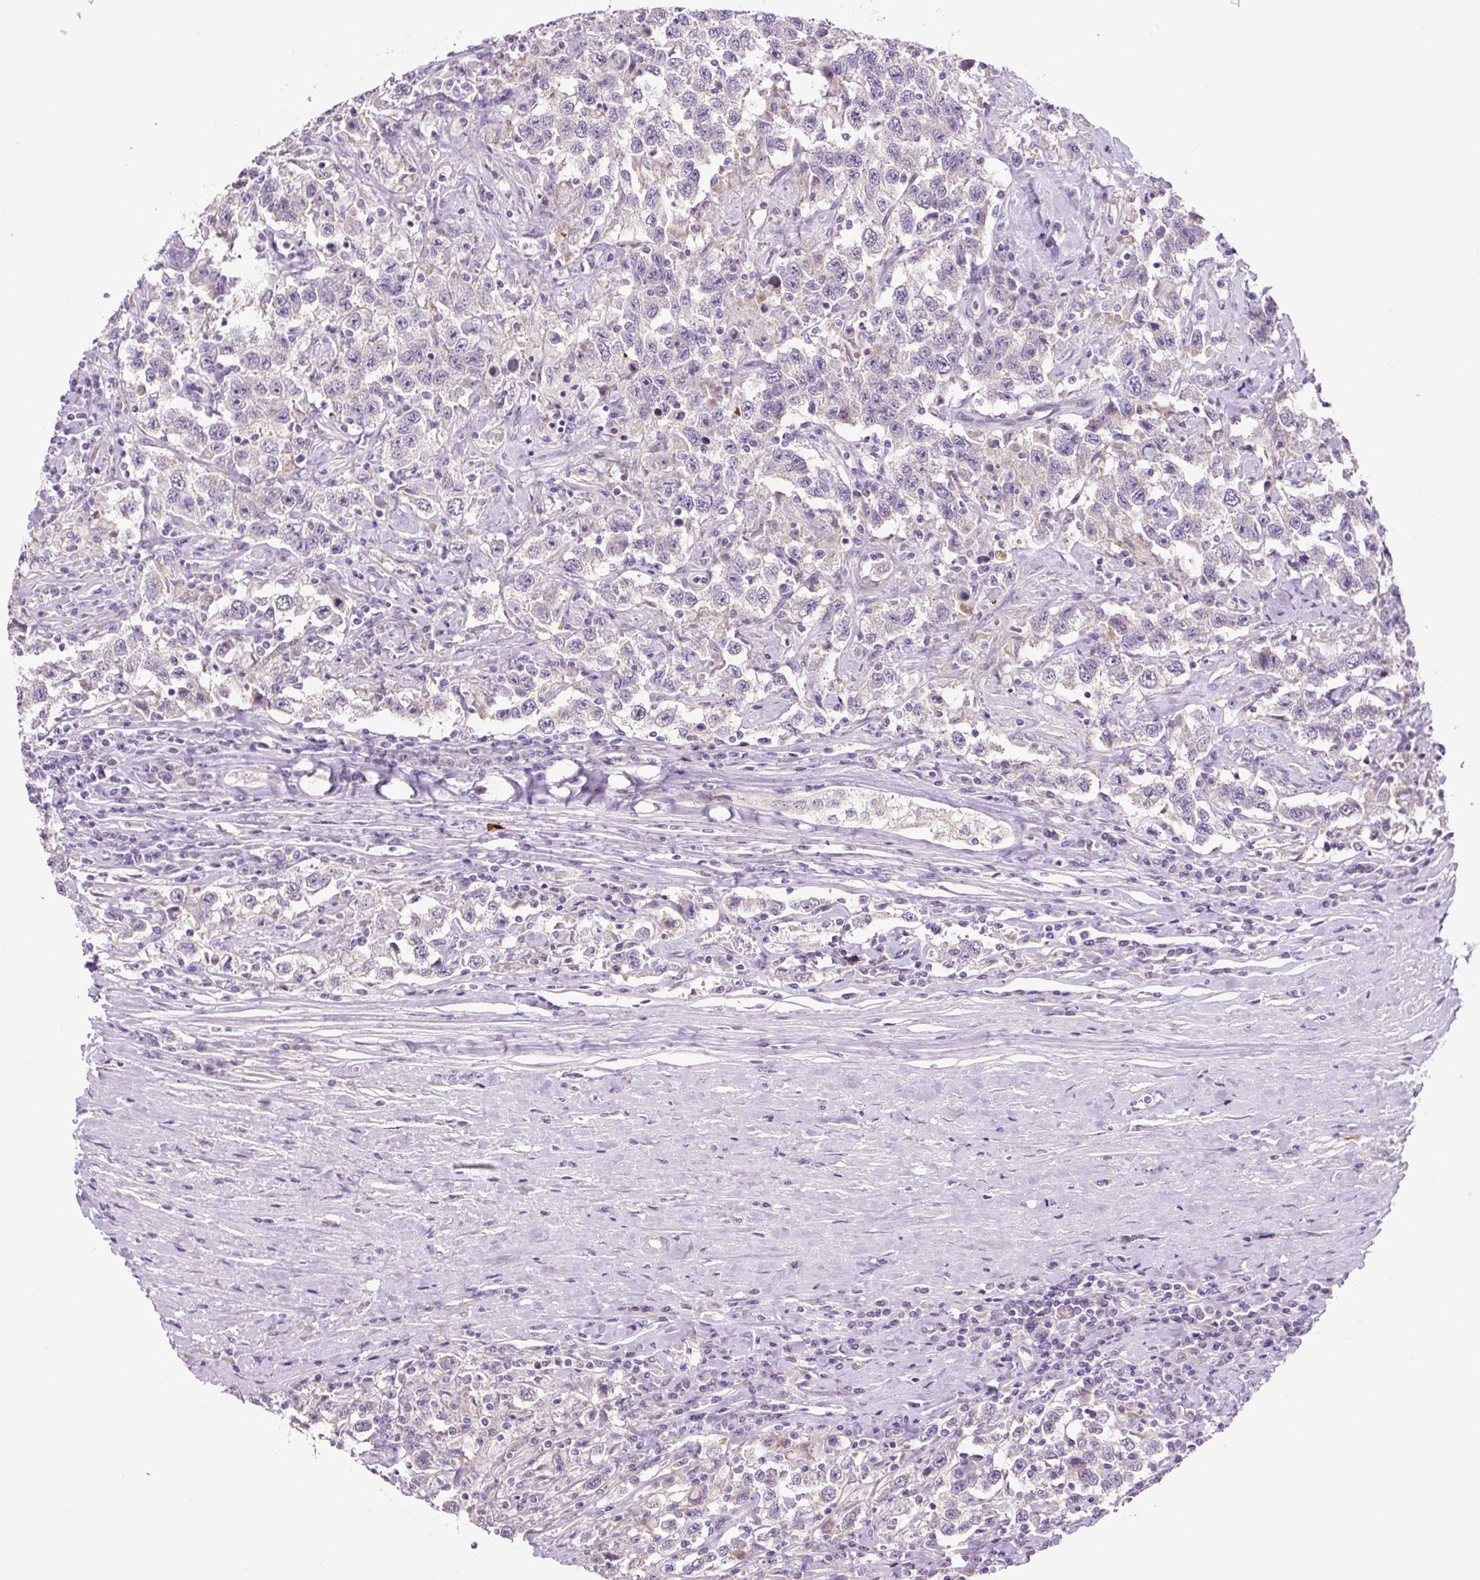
{"staining": {"intensity": "negative", "quantity": "none", "location": "none"}, "tissue": "testis cancer", "cell_type": "Tumor cells", "image_type": "cancer", "snomed": [{"axis": "morphology", "description": "Seminoma, NOS"}, {"axis": "topography", "description": "Testis"}], "caption": "Human seminoma (testis) stained for a protein using immunohistochemistry (IHC) shows no expression in tumor cells.", "gene": "OGDHL", "patient": {"sex": "male", "age": 41}}